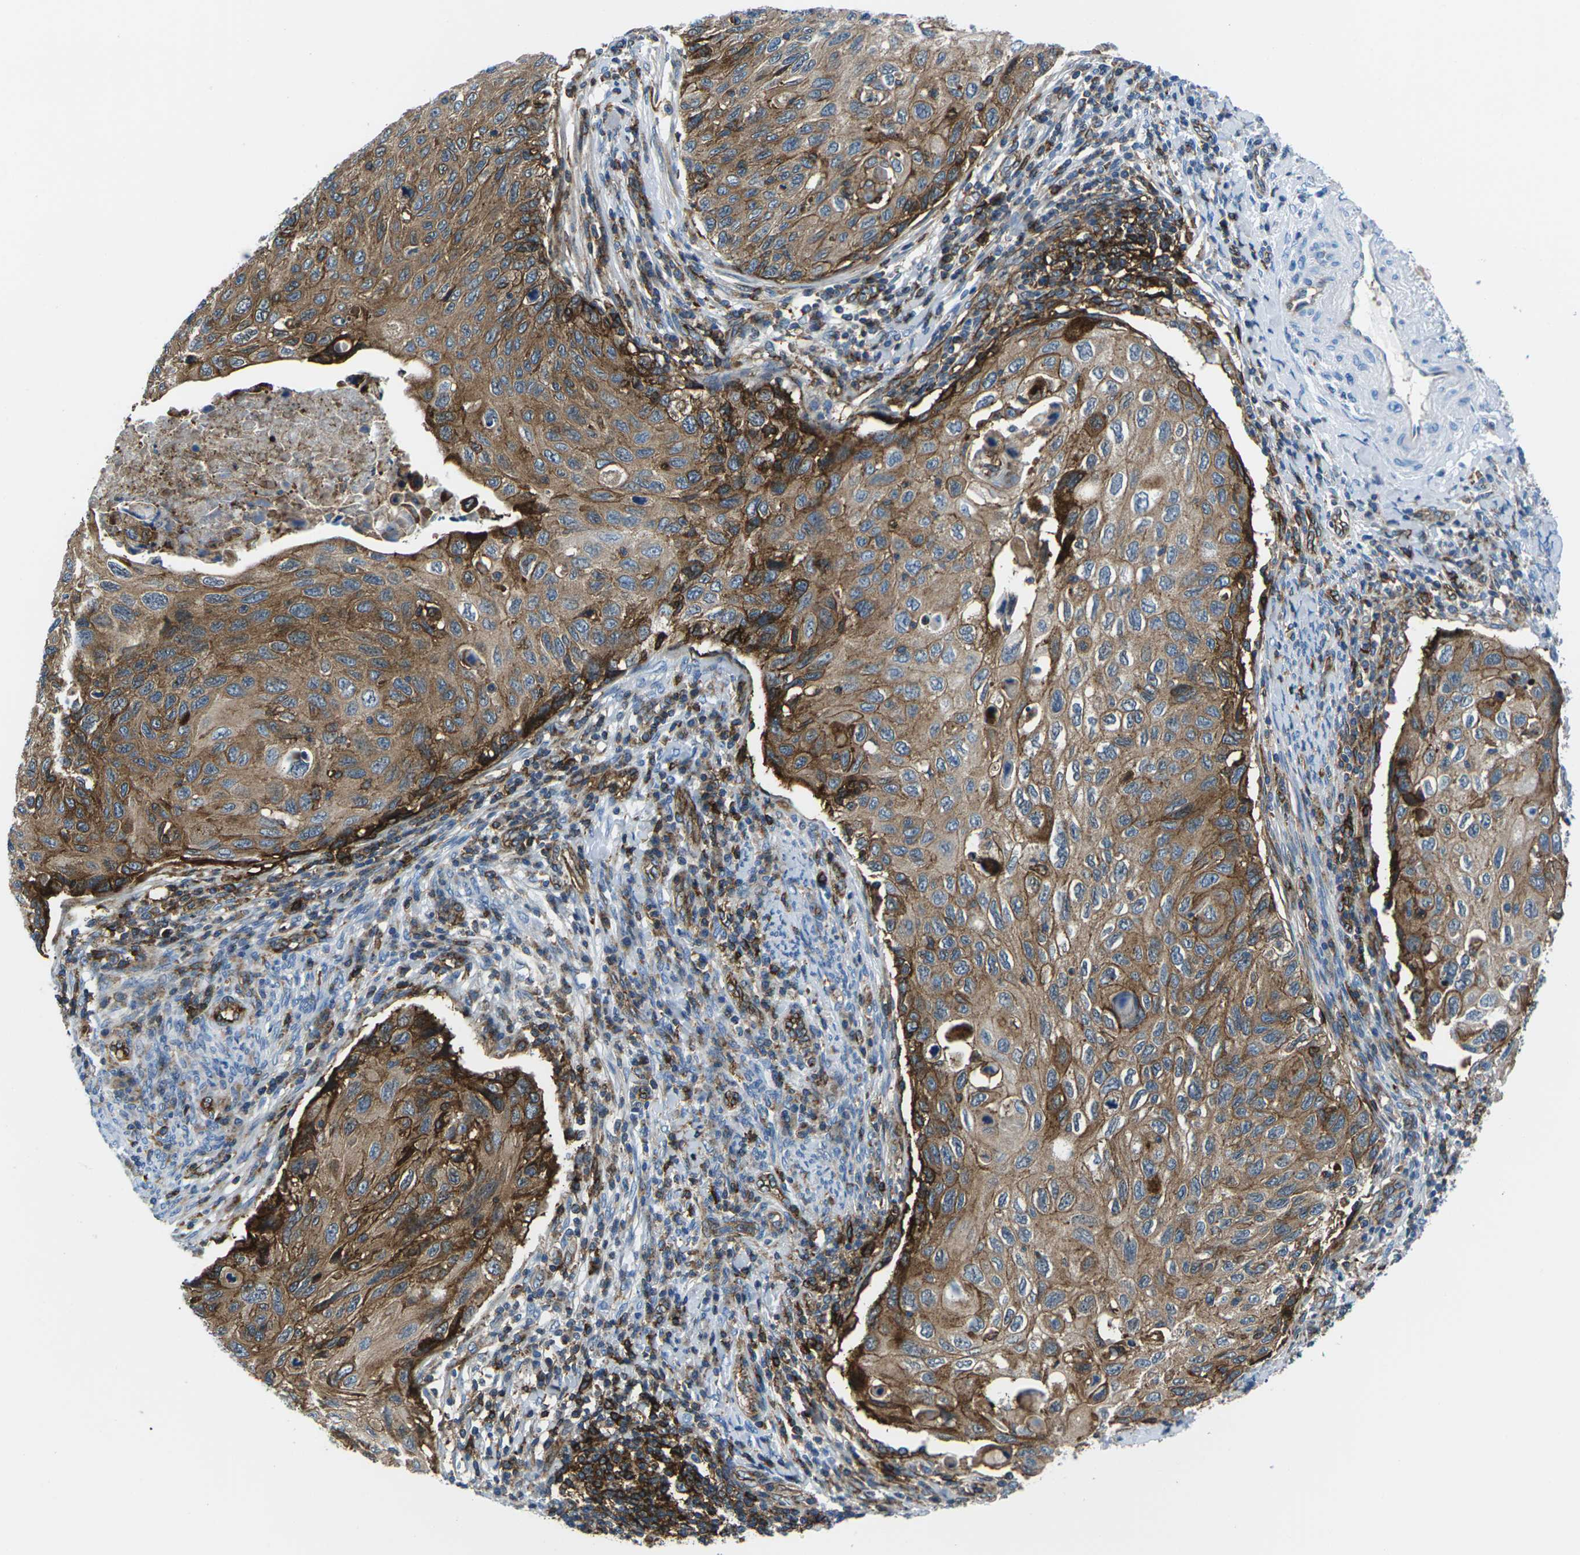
{"staining": {"intensity": "strong", "quantity": ">75%", "location": "cytoplasmic/membranous"}, "tissue": "cervical cancer", "cell_type": "Tumor cells", "image_type": "cancer", "snomed": [{"axis": "morphology", "description": "Squamous cell carcinoma, NOS"}, {"axis": "topography", "description": "Cervix"}], "caption": "Immunohistochemical staining of cervical squamous cell carcinoma demonstrates strong cytoplasmic/membranous protein staining in approximately >75% of tumor cells.", "gene": "SOCS4", "patient": {"sex": "female", "age": 70}}